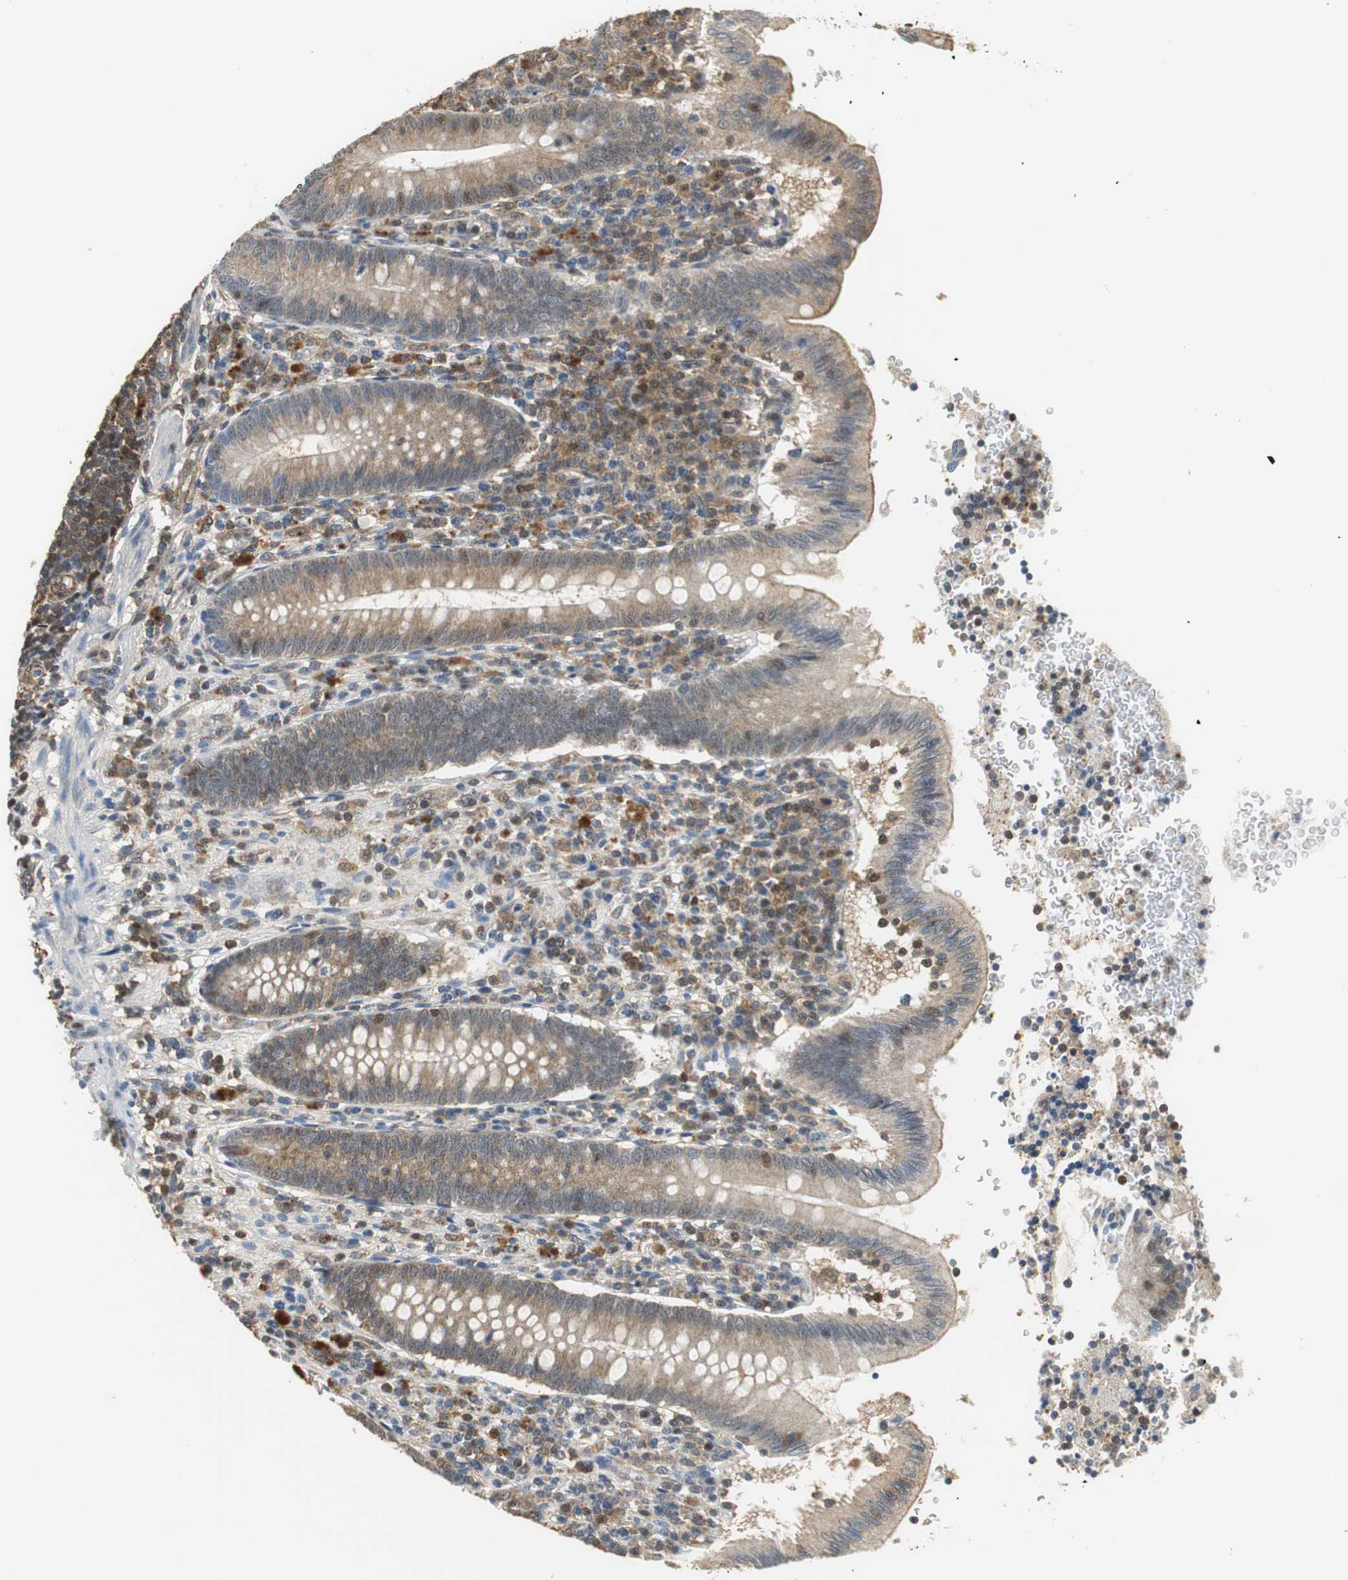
{"staining": {"intensity": "moderate", "quantity": ">75%", "location": "cytoplasmic/membranous"}, "tissue": "appendix", "cell_type": "Glandular cells", "image_type": "normal", "snomed": [{"axis": "morphology", "description": "Normal tissue, NOS"}, {"axis": "morphology", "description": "Inflammation, NOS"}, {"axis": "topography", "description": "Appendix"}], "caption": "Immunohistochemical staining of unremarkable human appendix demonstrates medium levels of moderate cytoplasmic/membranous expression in approximately >75% of glandular cells.", "gene": "GSDMD", "patient": {"sex": "male", "age": 46}}